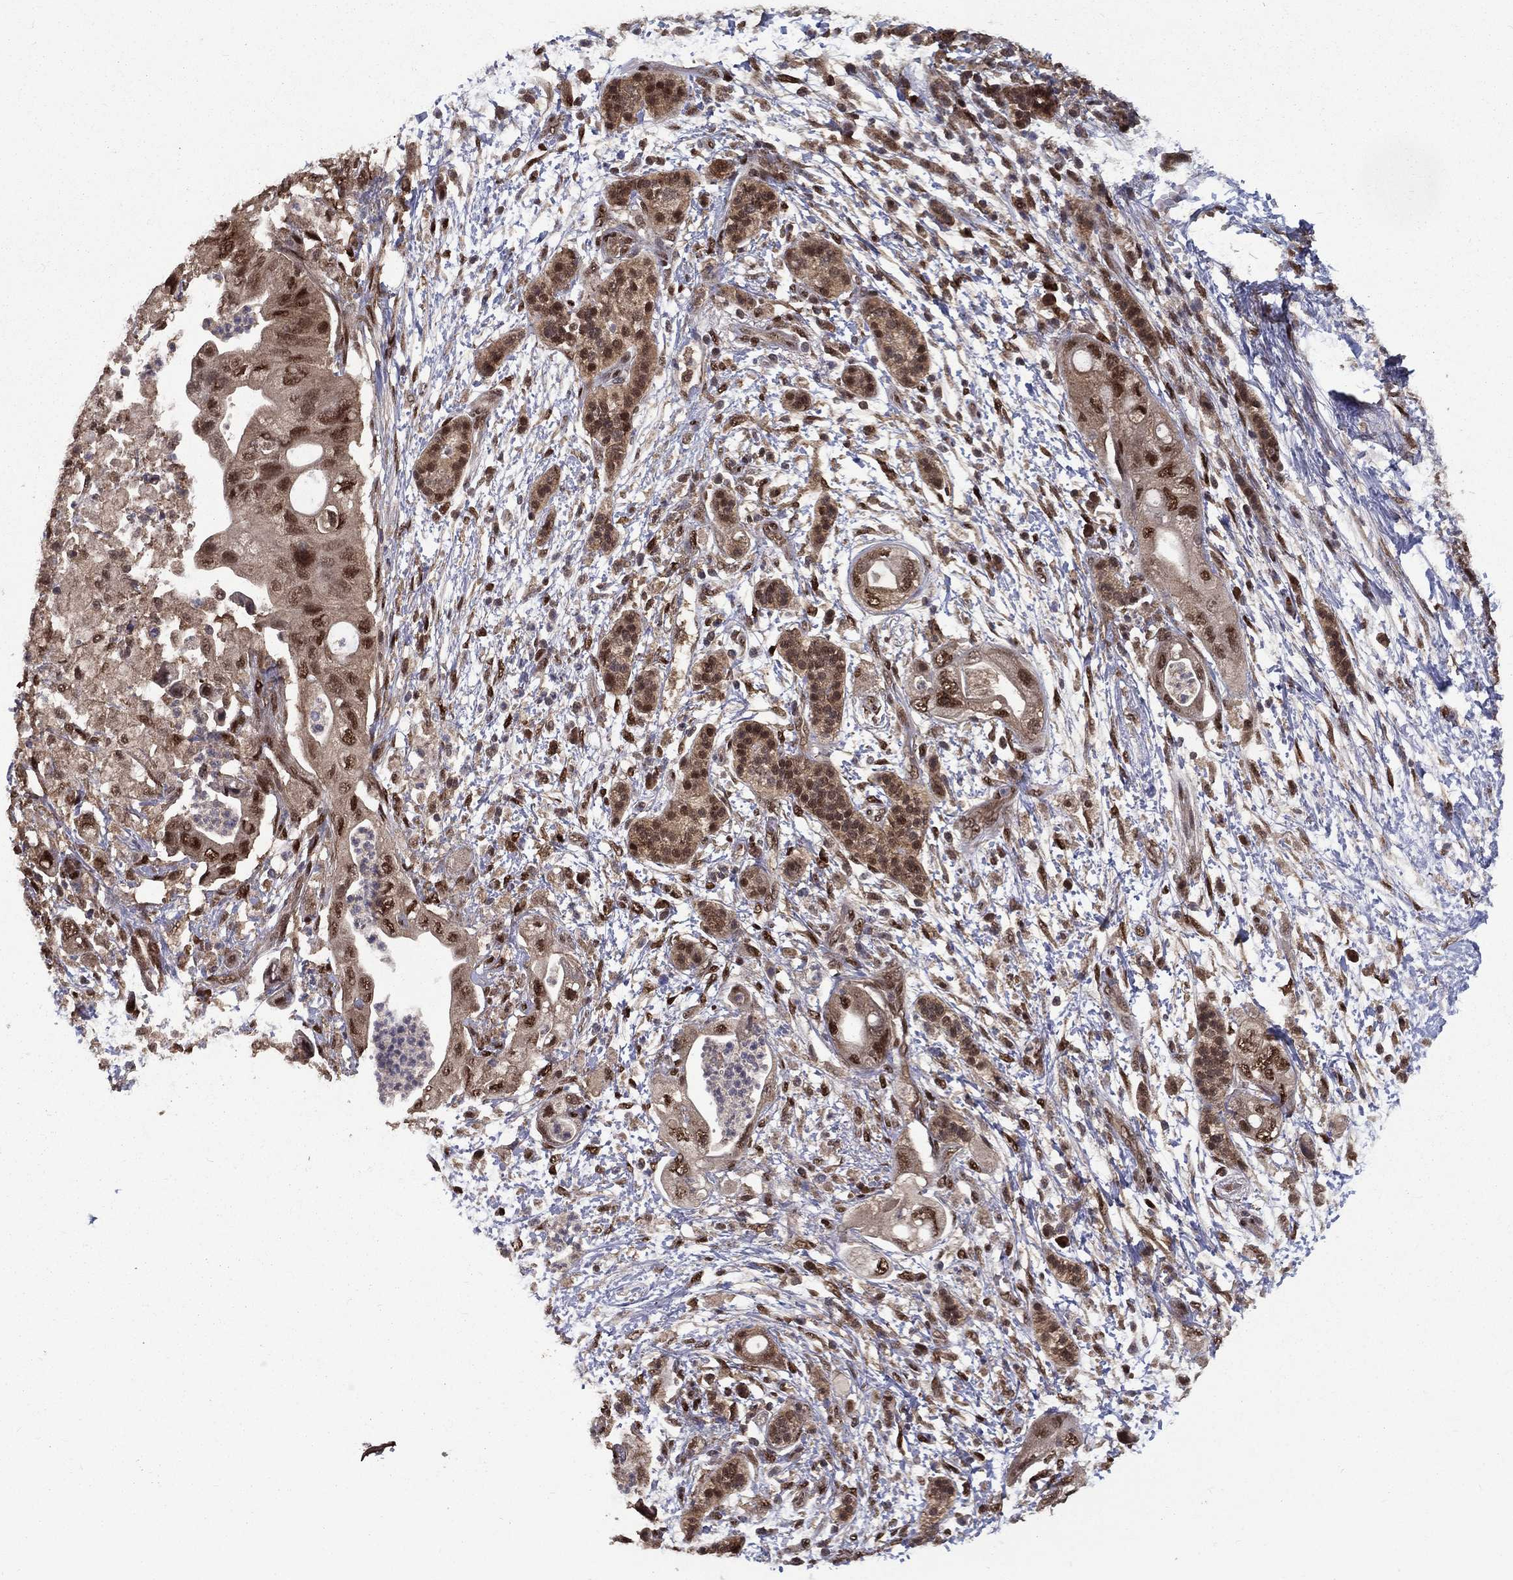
{"staining": {"intensity": "strong", "quantity": "<25%", "location": "nuclear"}, "tissue": "pancreatic cancer", "cell_type": "Tumor cells", "image_type": "cancer", "snomed": [{"axis": "morphology", "description": "Adenocarcinoma, NOS"}, {"axis": "topography", "description": "Pancreas"}], "caption": "An immunohistochemistry histopathology image of neoplastic tissue is shown. Protein staining in brown labels strong nuclear positivity in adenocarcinoma (pancreatic) within tumor cells. The staining is performed using DAB (3,3'-diaminobenzidine) brown chromogen to label protein expression. The nuclei are counter-stained blue using hematoxylin.", "gene": "CARM1", "patient": {"sex": "female", "age": 72}}